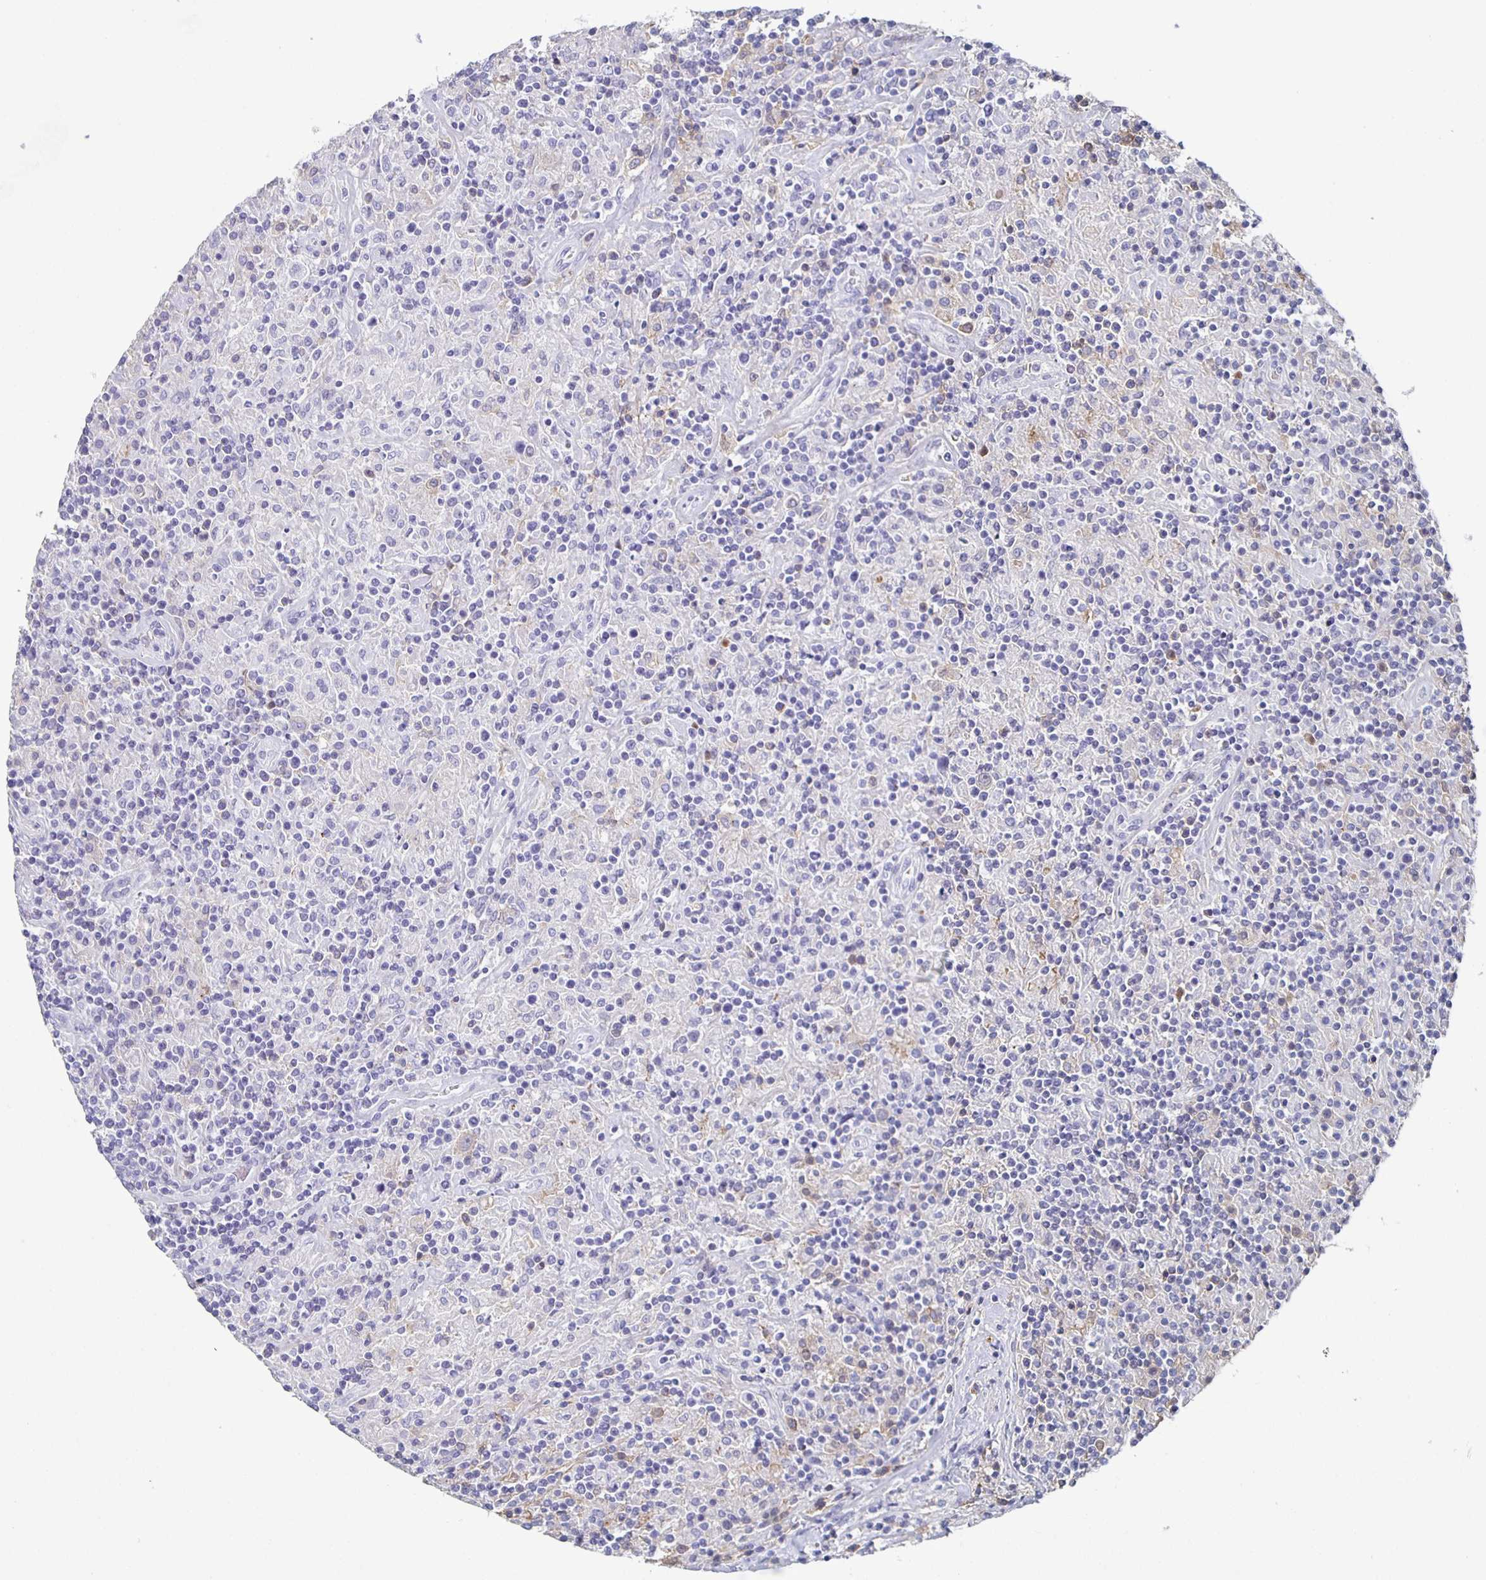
{"staining": {"intensity": "weak", "quantity": "<25%", "location": "cytoplasmic/membranous"}, "tissue": "lymphoma", "cell_type": "Tumor cells", "image_type": "cancer", "snomed": [{"axis": "morphology", "description": "Hodgkin's disease, NOS"}, {"axis": "topography", "description": "Lymph node"}], "caption": "A photomicrograph of human Hodgkin's disease is negative for staining in tumor cells. (Stains: DAB (3,3'-diaminobenzidine) immunohistochemistry with hematoxylin counter stain, Microscopy: brightfield microscopy at high magnification).", "gene": "FGA", "patient": {"sex": "male", "age": 70}}